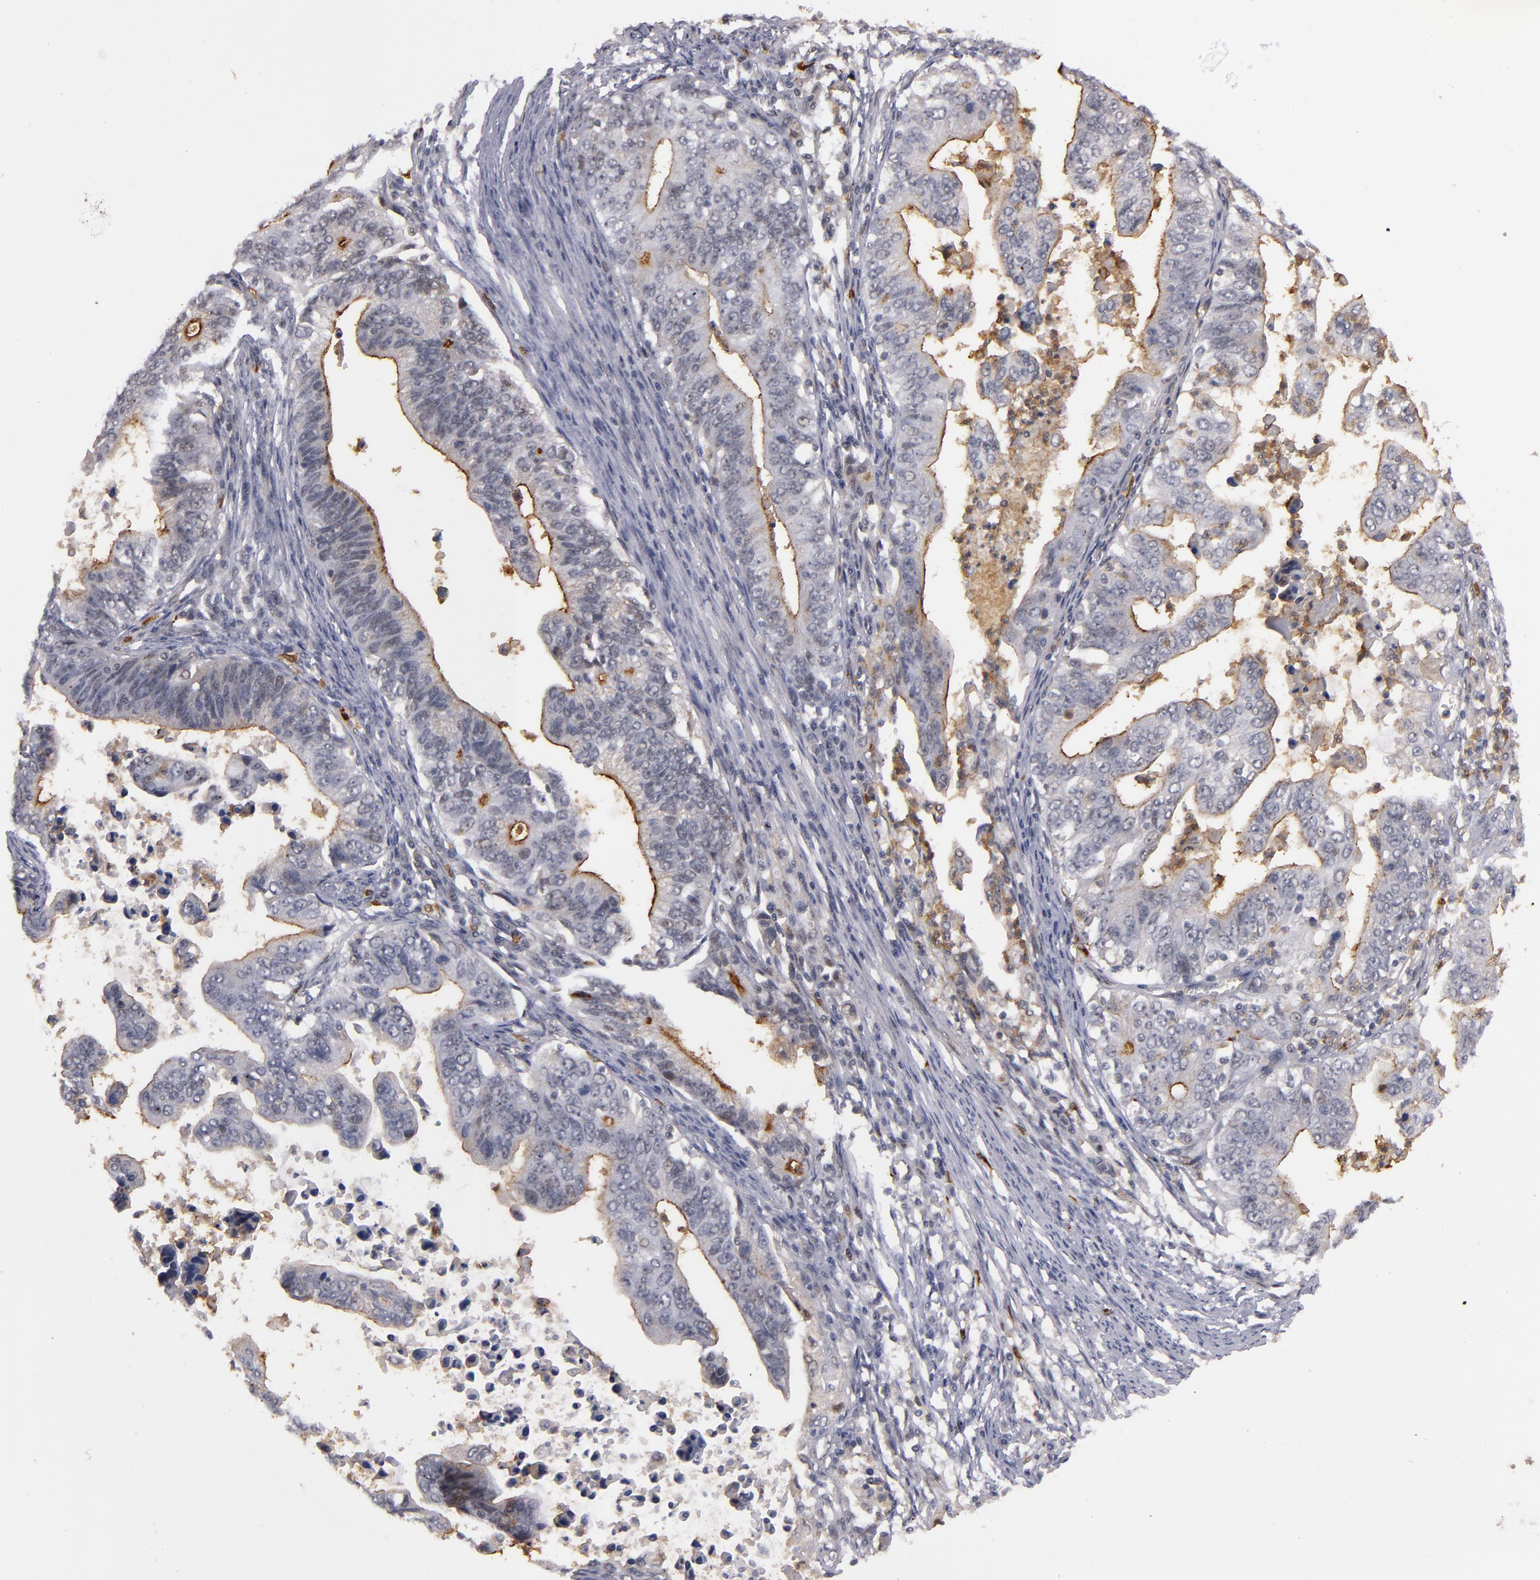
{"staining": {"intensity": "moderate", "quantity": ">75%", "location": "cytoplasmic/membranous"}, "tissue": "stomach cancer", "cell_type": "Tumor cells", "image_type": "cancer", "snomed": [{"axis": "morphology", "description": "Adenocarcinoma, NOS"}, {"axis": "topography", "description": "Stomach, upper"}], "caption": "Immunohistochemistry (IHC) image of neoplastic tissue: stomach cancer (adenocarcinoma) stained using IHC shows medium levels of moderate protein expression localized specifically in the cytoplasmic/membranous of tumor cells, appearing as a cytoplasmic/membranous brown color.", "gene": "STX3", "patient": {"sex": "female", "age": 50}}